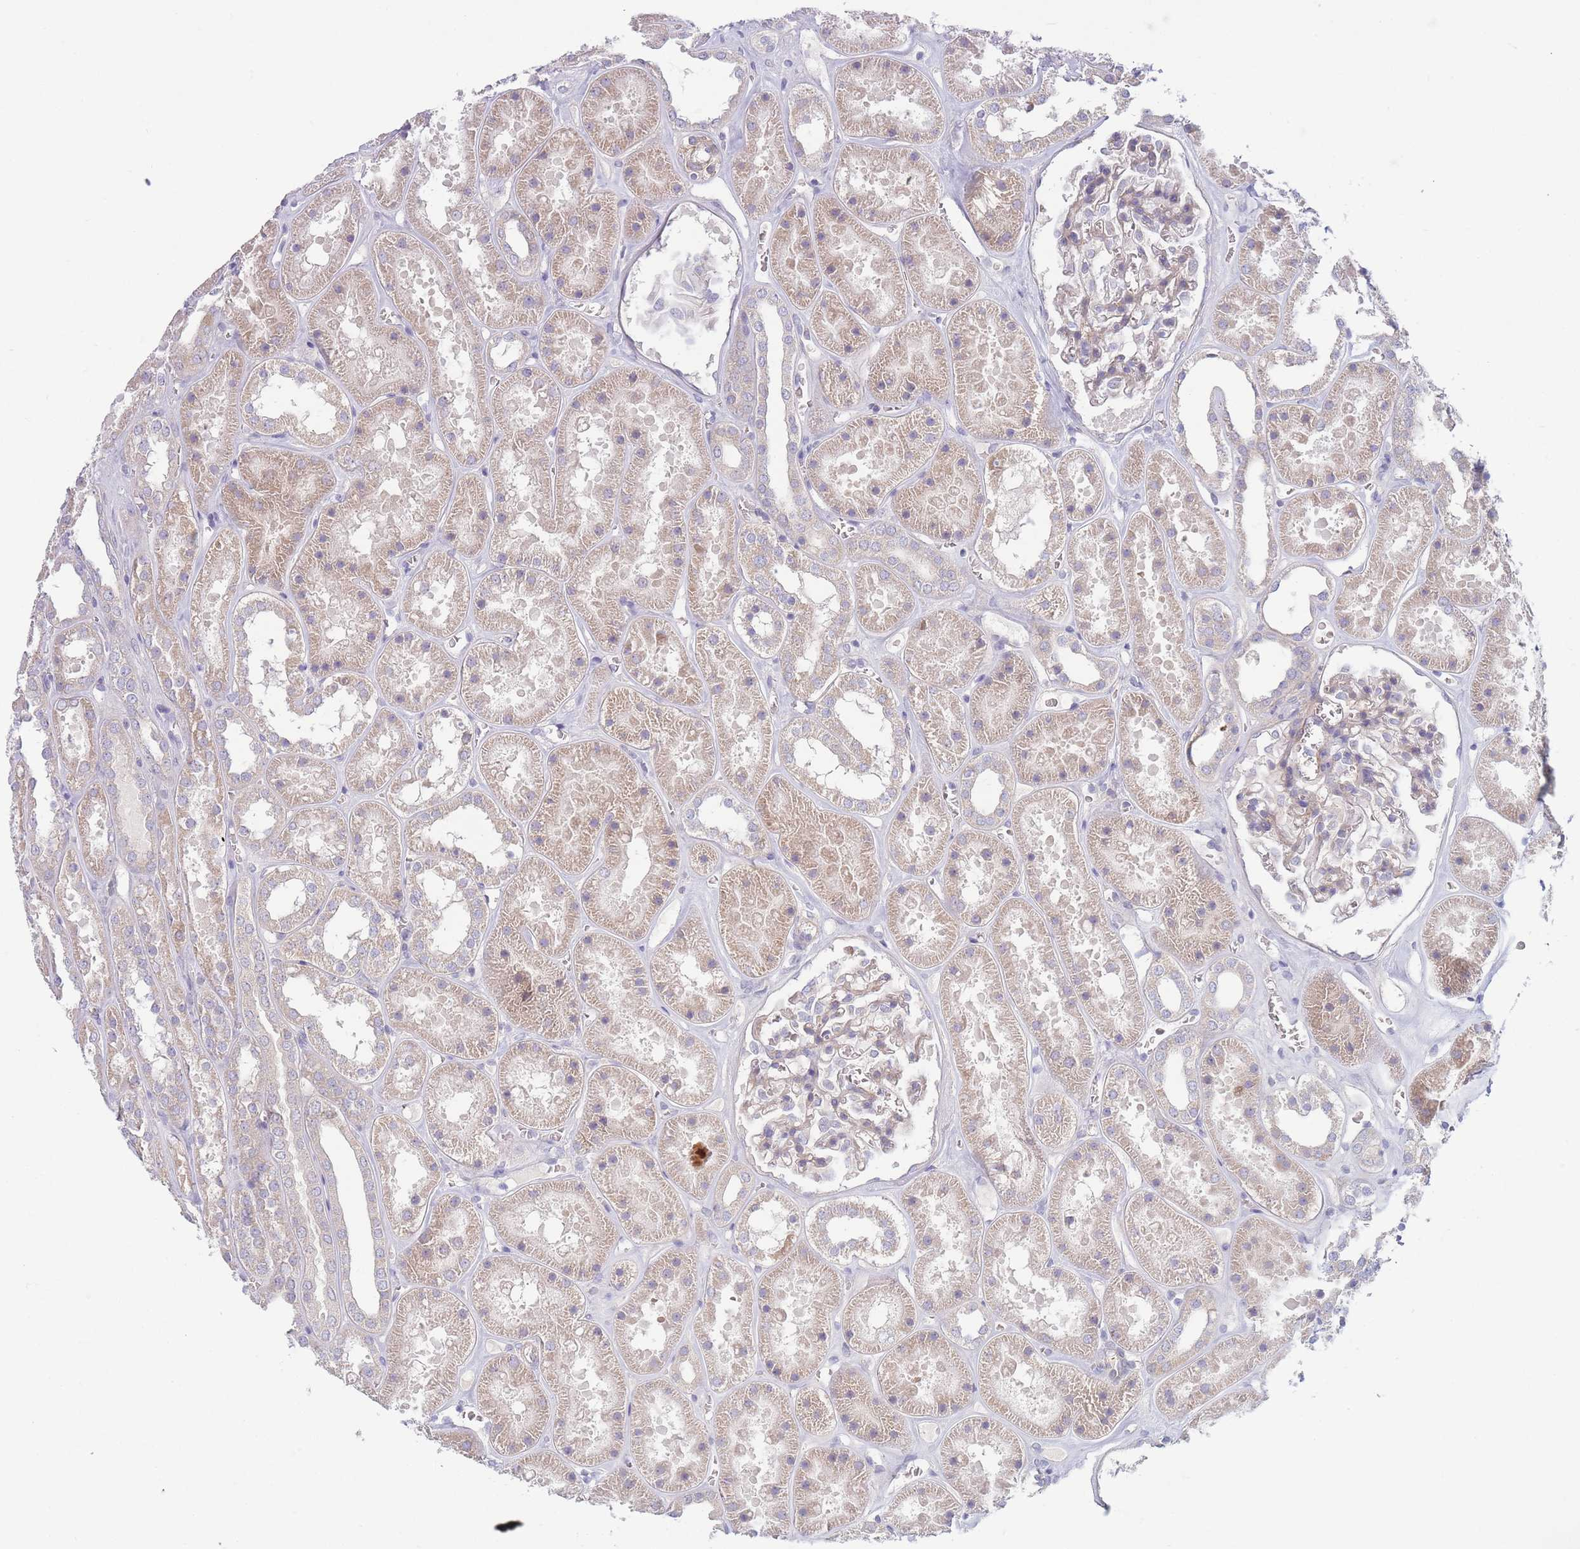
{"staining": {"intensity": "weak", "quantity": "25%-75%", "location": "cytoplasmic/membranous"}, "tissue": "kidney", "cell_type": "Cells in glomeruli", "image_type": "normal", "snomed": [{"axis": "morphology", "description": "Normal tissue, NOS"}, {"axis": "topography", "description": "Kidney"}], "caption": "DAB (3,3'-diaminobenzidine) immunohistochemical staining of benign human kidney shows weak cytoplasmic/membranous protein expression in about 25%-75% of cells in glomeruli.", "gene": "PNPLA5", "patient": {"sex": "female", "age": 41}}